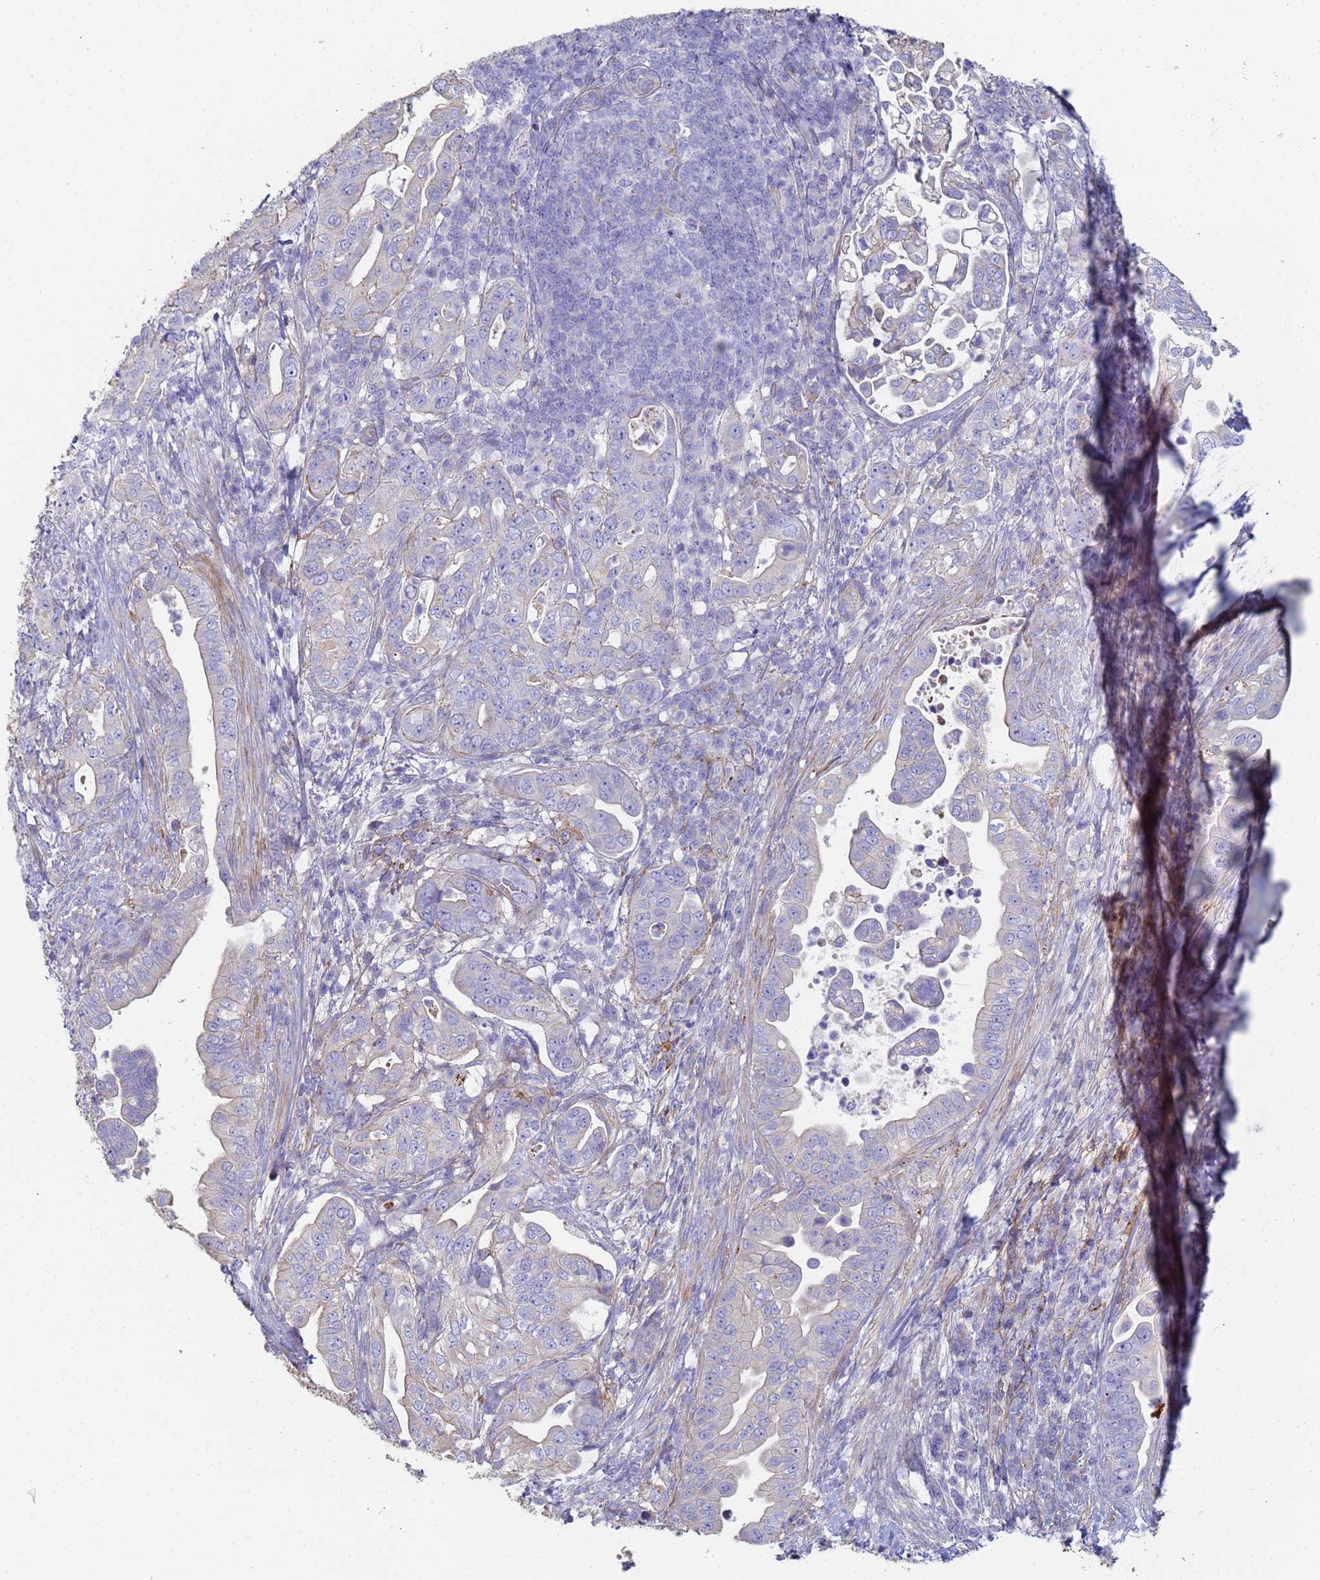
{"staining": {"intensity": "negative", "quantity": "none", "location": "none"}, "tissue": "pancreatic cancer", "cell_type": "Tumor cells", "image_type": "cancer", "snomed": [{"axis": "morphology", "description": "Normal tissue, NOS"}, {"axis": "morphology", "description": "Adenocarcinoma, NOS"}, {"axis": "topography", "description": "Lymph node"}, {"axis": "topography", "description": "Pancreas"}], "caption": "Protein analysis of adenocarcinoma (pancreatic) reveals no significant staining in tumor cells. The staining is performed using DAB brown chromogen with nuclei counter-stained in using hematoxylin.", "gene": "ABCA8", "patient": {"sex": "female", "age": 67}}